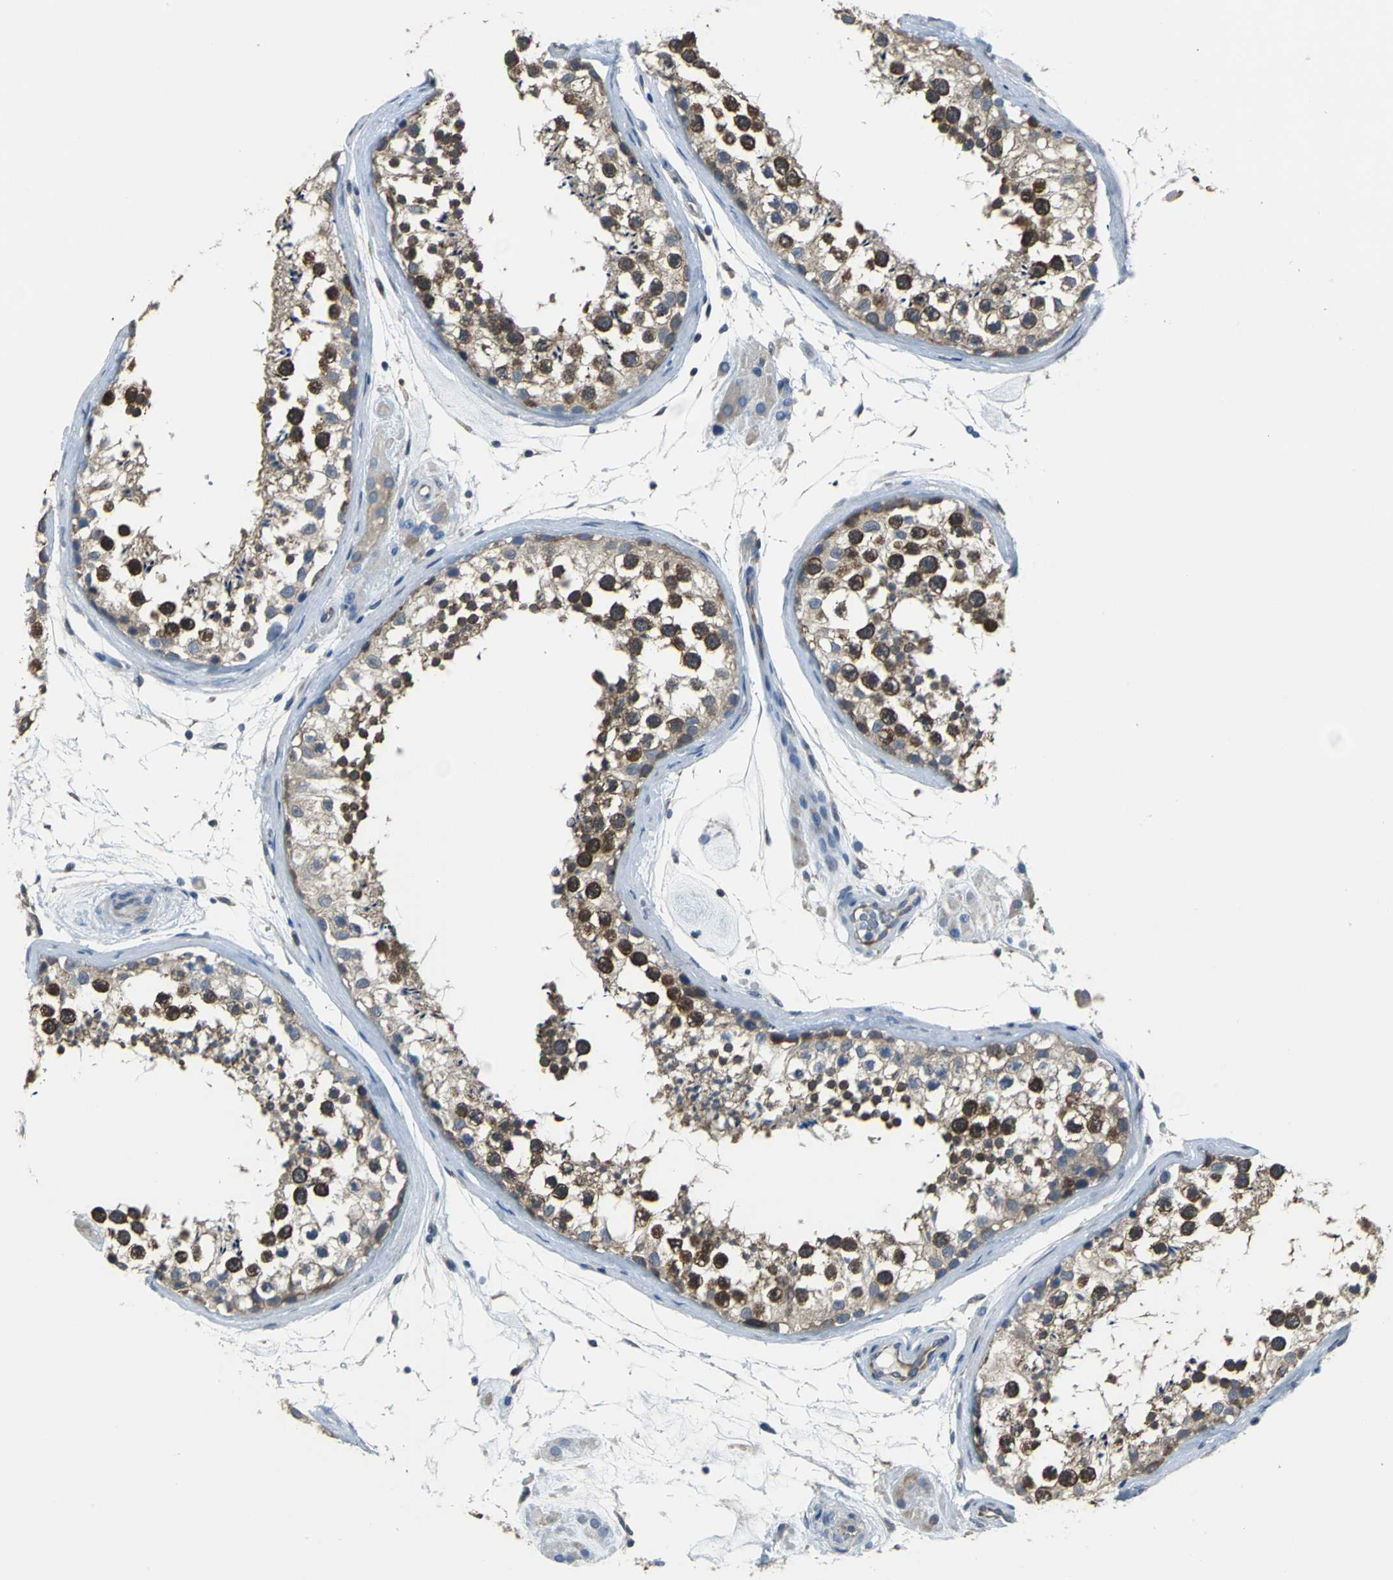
{"staining": {"intensity": "moderate", "quantity": "25%-75%", "location": "cytoplasmic/membranous"}, "tissue": "testis", "cell_type": "Cells in seminiferous ducts", "image_type": "normal", "snomed": [{"axis": "morphology", "description": "Normal tissue, NOS"}, {"axis": "topography", "description": "Testis"}], "caption": "Brown immunohistochemical staining in benign human testis demonstrates moderate cytoplasmic/membranous staining in approximately 25%-75% of cells in seminiferous ducts. (Brightfield microscopy of DAB IHC at high magnification).", "gene": "EIF5A", "patient": {"sex": "male", "age": 46}}